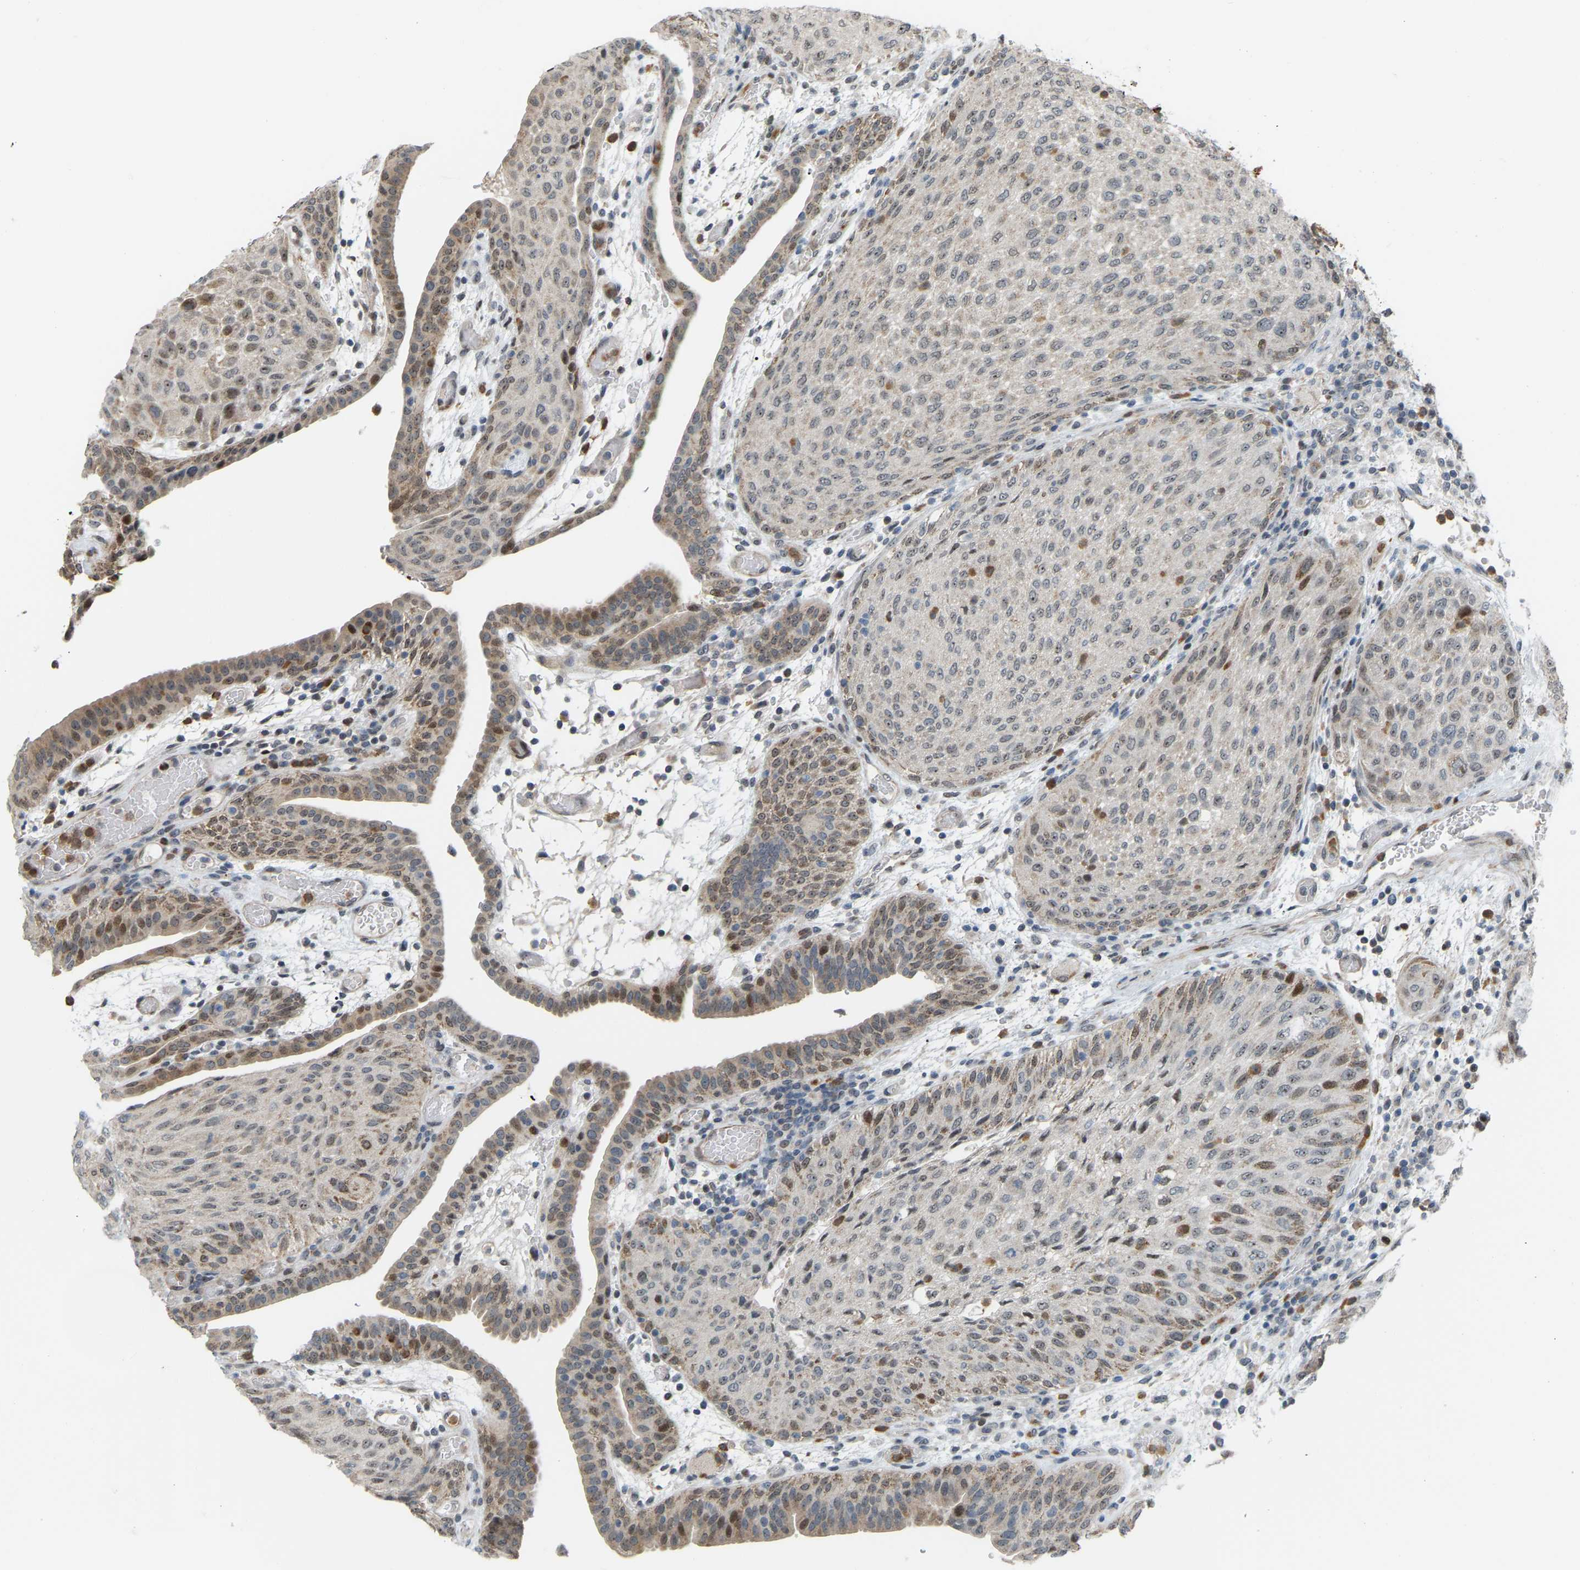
{"staining": {"intensity": "moderate", "quantity": "25%-75%", "location": "cytoplasmic/membranous,nuclear"}, "tissue": "urothelial cancer", "cell_type": "Tumor cells", "image_type": "cancer", "snomed": [{"axis": "morphology", "description": "Urothelial carcinoma, Low grade"}, {"axis": "morphology", "description": "Urothelial carcinoma, High grade"}, {"axis": "topography", "description": "Urinary bladder"}], "caption": "This is a histology image of immunohistochemistry staining of low-grade urothelial carcinoma, which shows moderate staining in the cytoplasmic/membranous and nuclear of tumor cells.", "gene": "CROT", "patient": {"sex": "male", "age": 35}}